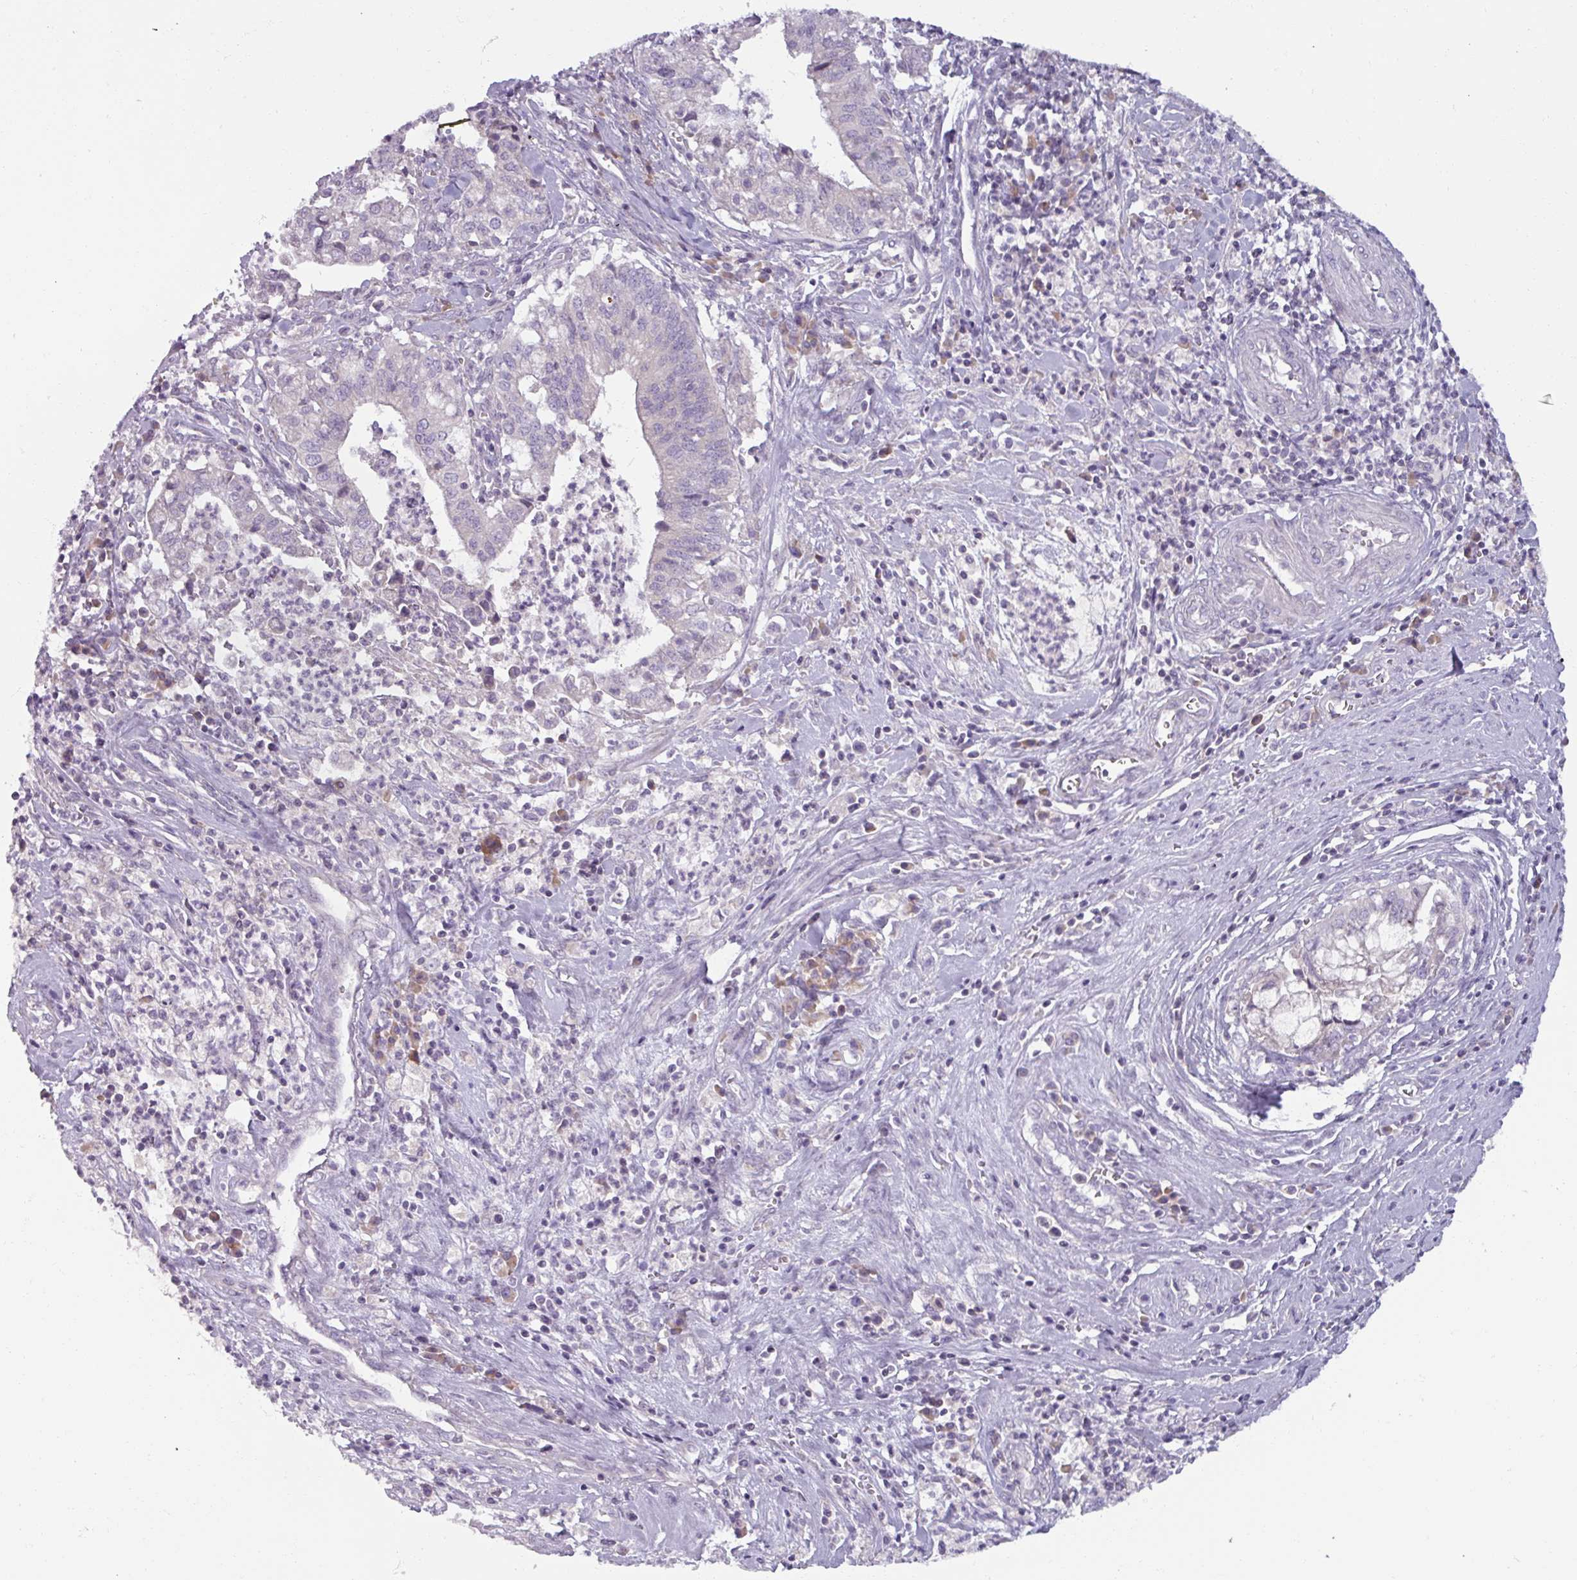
{"staining": {"intensity": "negative", "quantity": "none", "location": "none"}, "tissue": "cervical cancer", "cell_type": "Tumor cells", "image_type": "cancer", "snomed": [{"axis": "morphology", "description": "Adenocarcinoma, NOS"}, {"axis": "topography", "description": "Cervix"}], "caption": "This micrograph is of cervical cancer stained with IHC to label a protein in brown with the nuclei are counter-stained blue. There is no expression in tumor cells.", "gene": "SMIM11", "patient": {"sex": "female", "age": 44}}